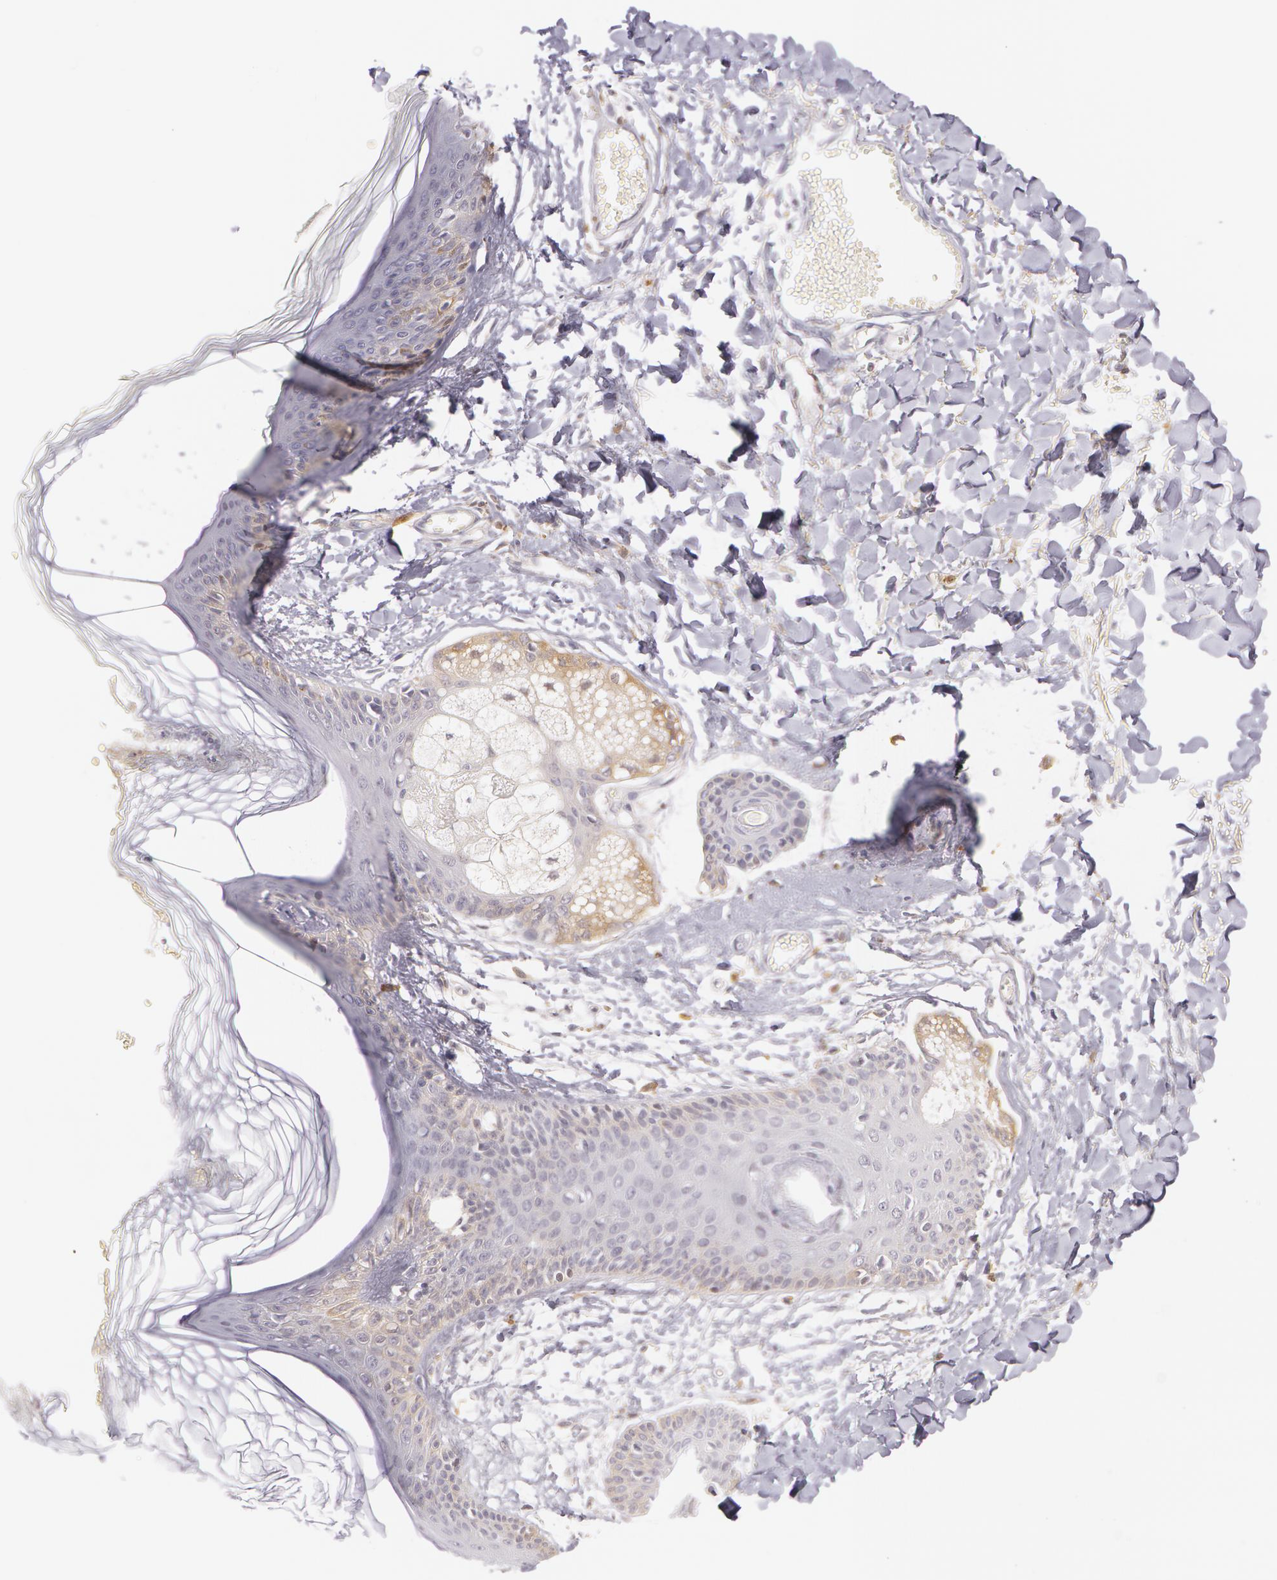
{"staining": {"intensity": "negative", "quantity": "none", "location": "none"}, "tissue": "skin", "cell_type": "Fibroblasts", "image_type": "normal", "snomed": [{"axis": "morphology", "description": "Normal tissue, NOS"}, {"axis": "morphology", "description": "Sarcoma, NOS"}, {"axis": "topography", "description": "Skin"}, {"axis": "topography", "description": "Soft tissue"}], "caption": "This image is of benign skin stained with IHC to label a protein in brown with the nuclei are counter-stained blue. There is no expression in fibroblasts.", "gene": "LBP", "patient": {"sex": "female", "age": 51}}